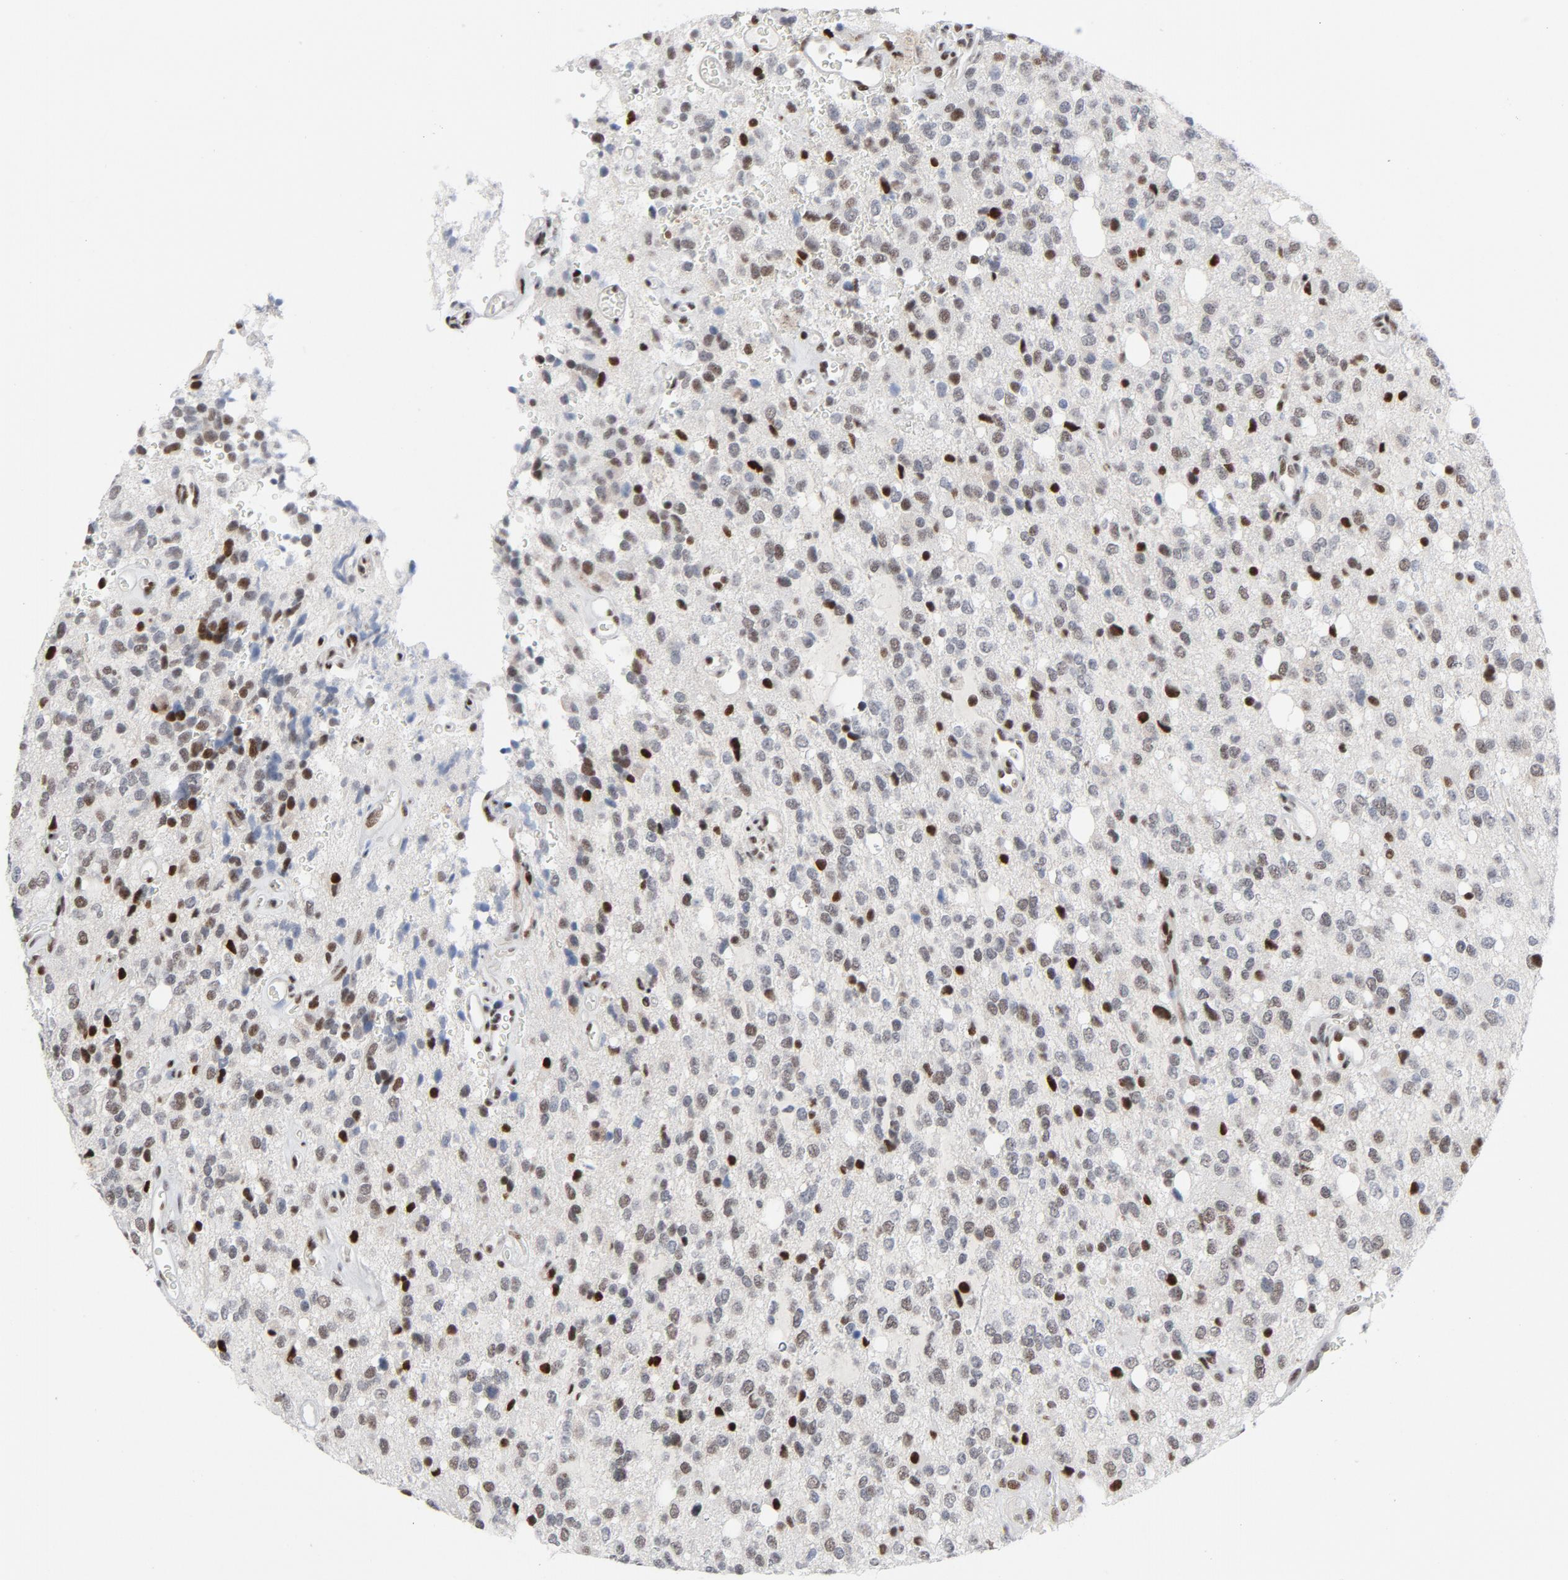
{"staining": {"intensity": "strong", "quantity": "25%-75%", "location": "nuclear"}, "tissue": "glioma", "cell_type": "Tumor cells", "image_type": "cancer", "snomed": [{"axis": "morphology", "description": "Glioma, malignant, High grade"}, {"axis": "topography", "description": "Brain"}], "caption": "Glioma stained with DAB immunohistochemistry (IHC) demonstrates high levels of strong nuclear expression in about 25%-75% of tumor cells.", "gene": "HSF1", "patient": {"sex": "male", "age": 47}}